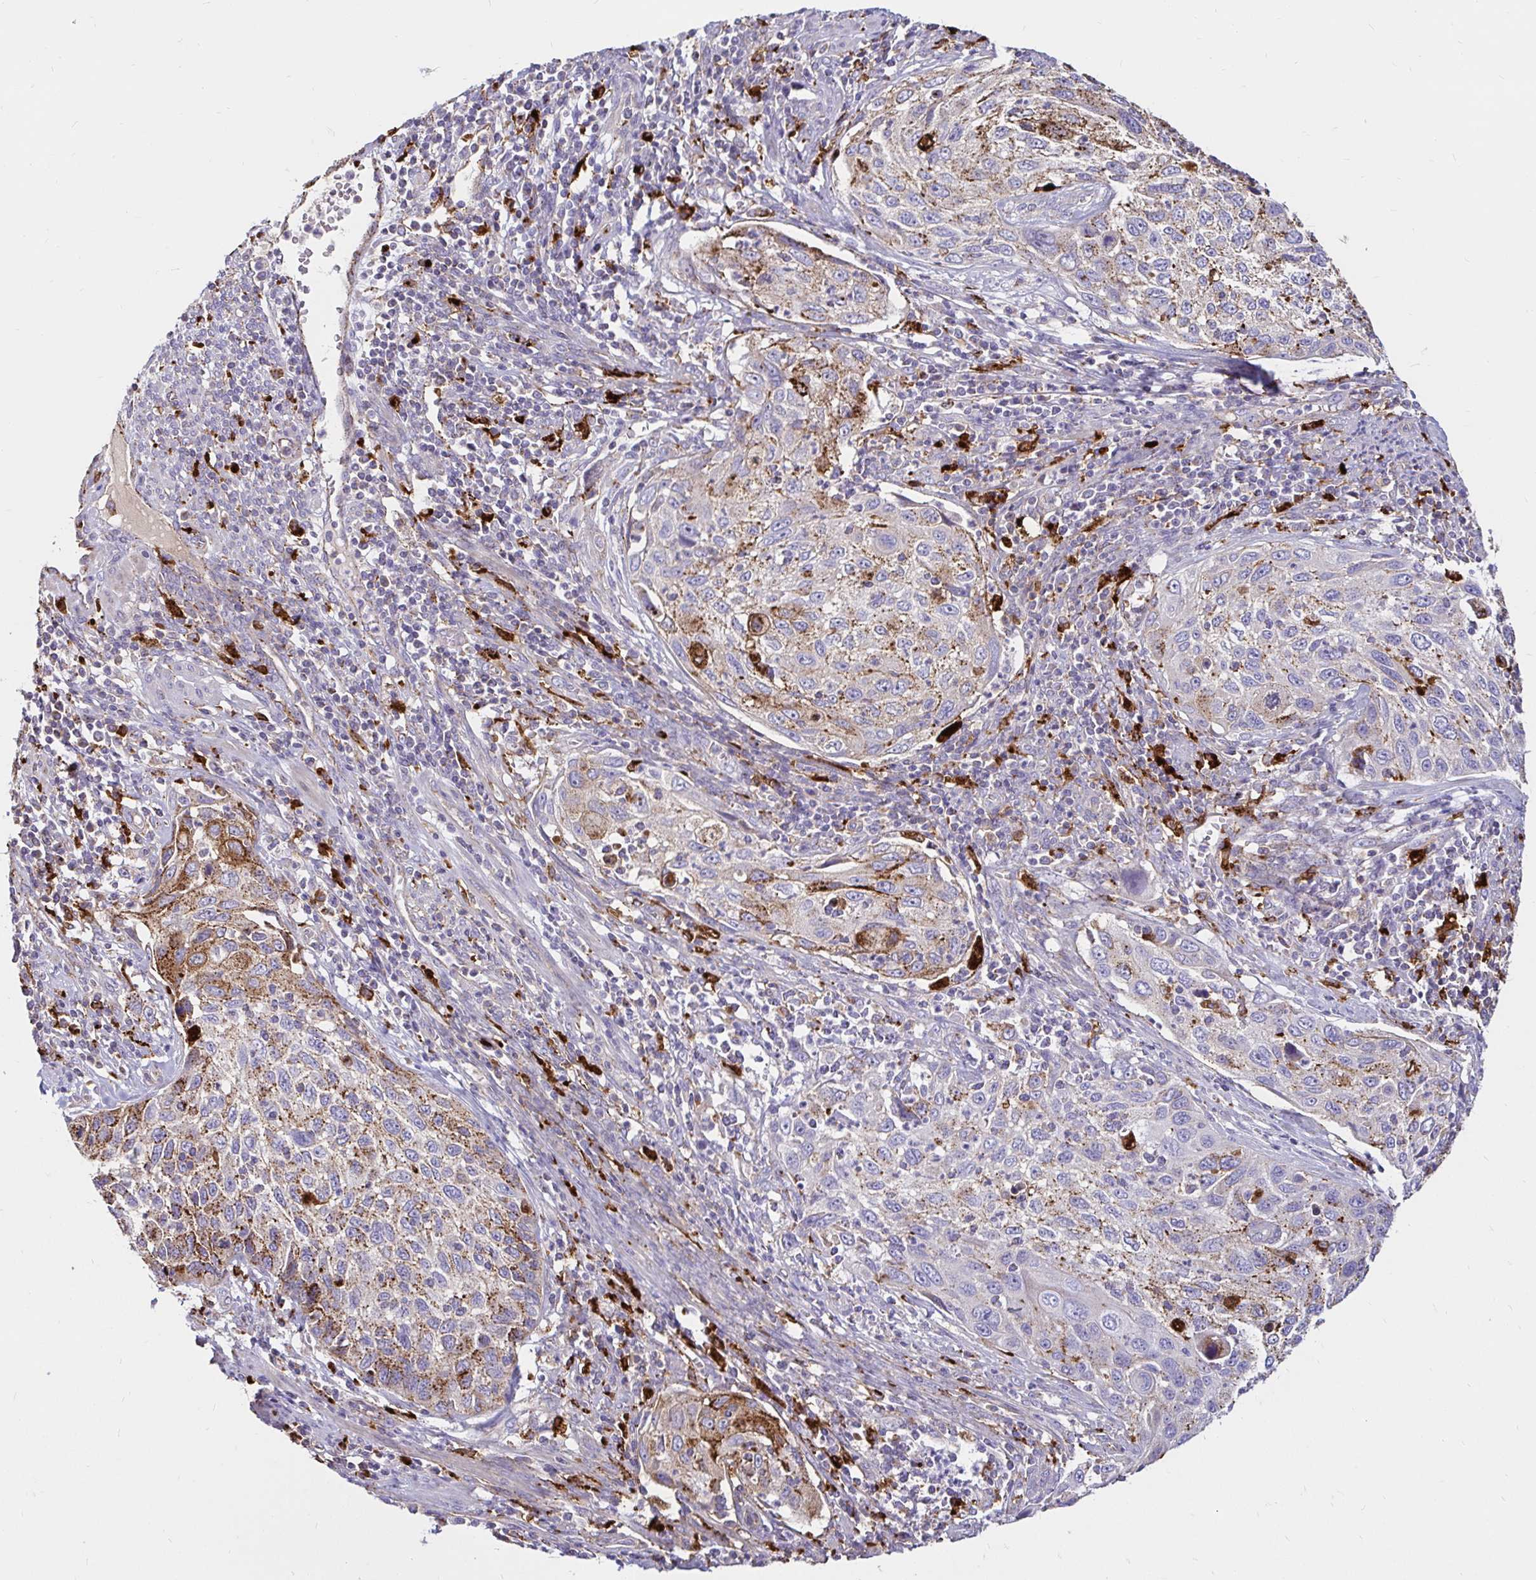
{"staining": {"intensity": "moderate", "quantity": "25%-75%", "location": "cytoplasmic/membranous"}, "tissue": "cervical cancer", "cell_type": "Tumor cells", "image_type": "cancer", "snomed": [{"axis": "morphology", "description": "Squamous cell carcinoma, NOS"}, {"axis": "topography", "description": "Cervix"}], "caption": "A brown stain shows moderate cytoplasmic/membranous expression of a protein in cervical cancer tumor cells.", "gene": "FUCA1", "patient": {"sex": "female", "age": 70}}